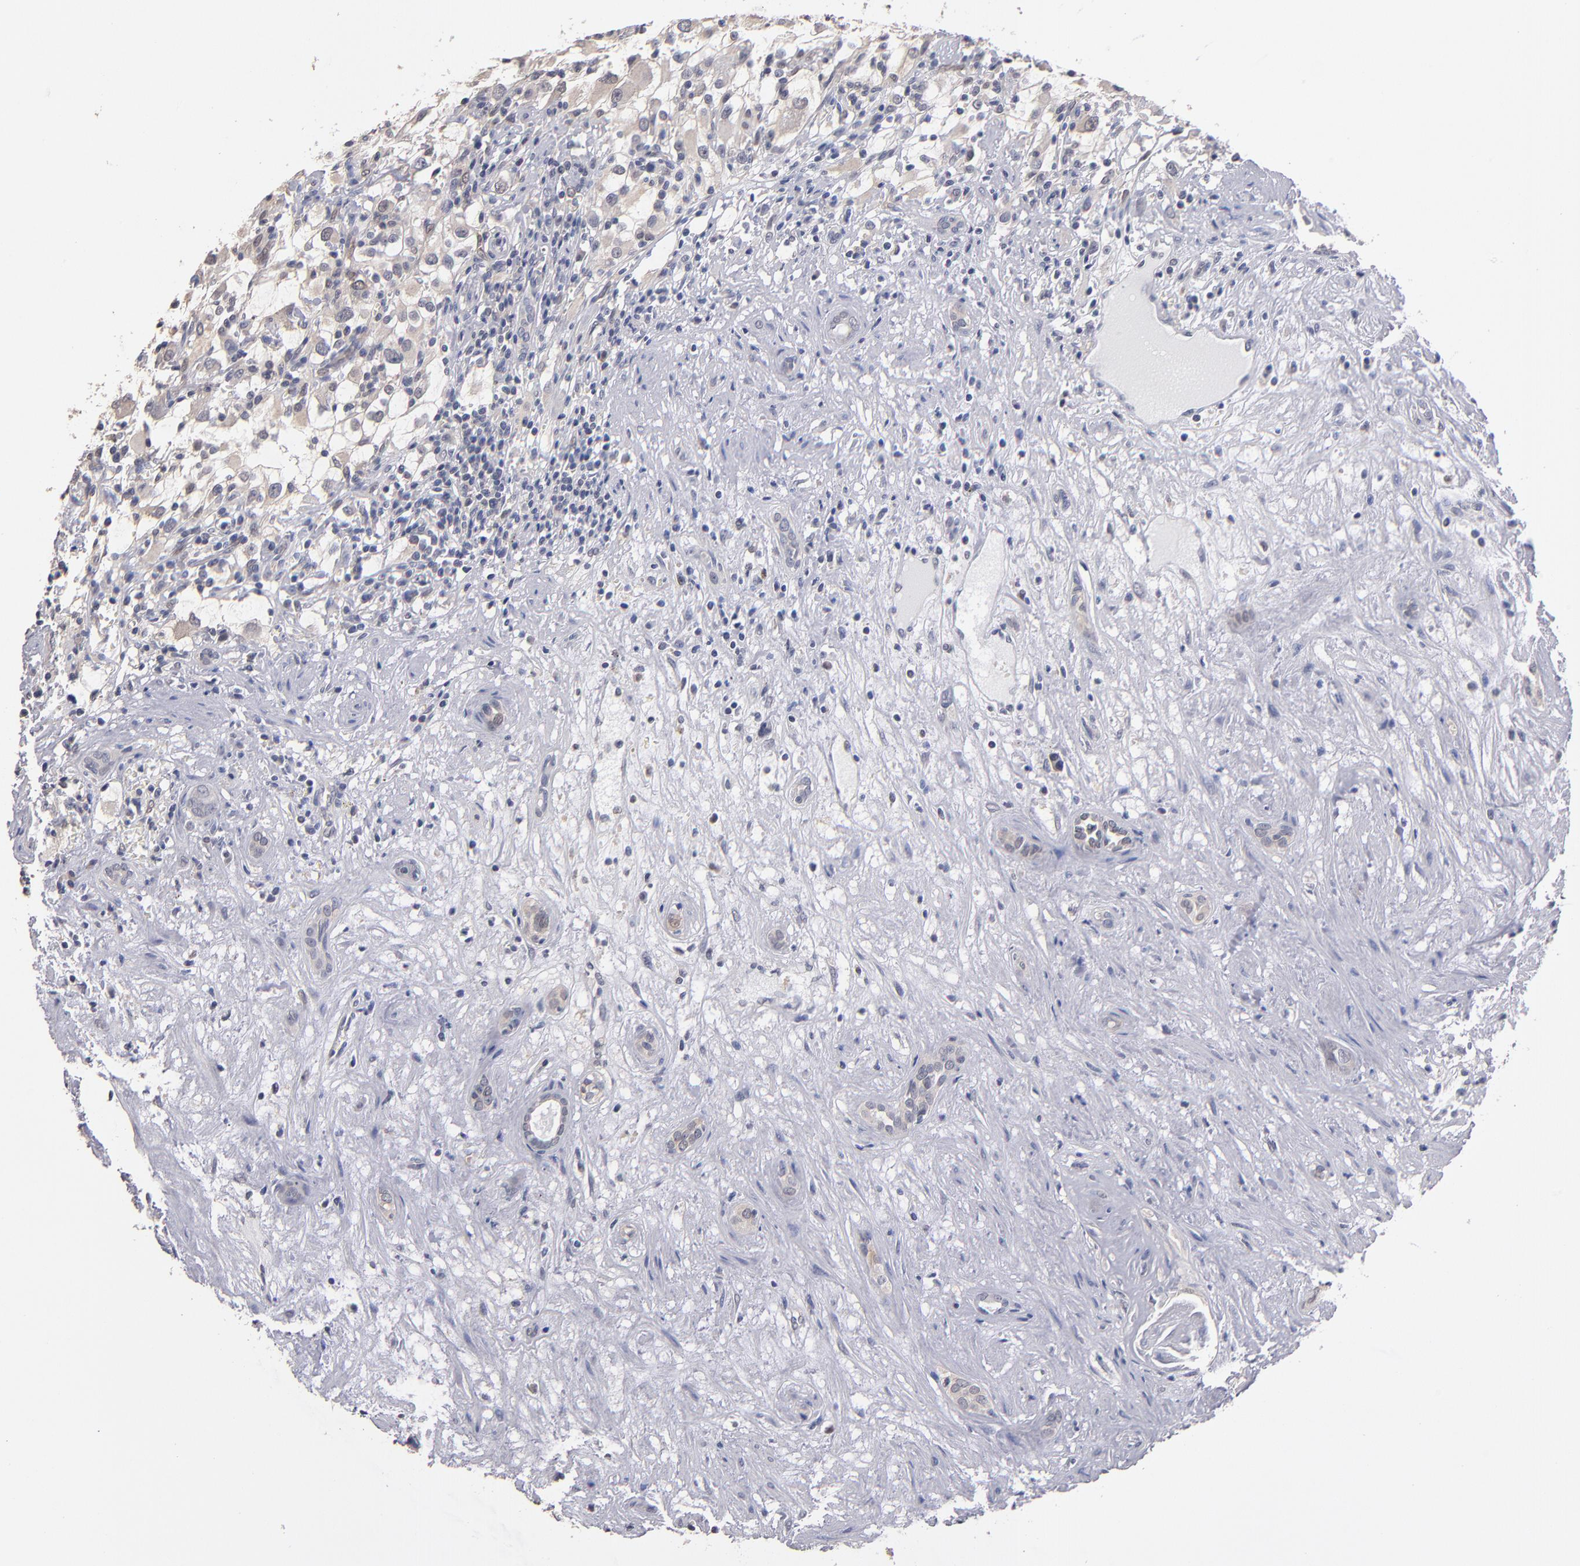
{"staining": {"intensity": "negative", "quantity": "none", "location": "none"}, "tissue": "renal cancer", "cell_type": "Tumor cells", "image_type": "cancer", "snomed": [{"axis": "morphology", "description": "Adenocarcinoma, NOS"}, {"axis": "topography", "description": "Kidney"}], "caption": "High magnification brightfield microscopy of adenocarcinoma (renal) stained with DAB (3,3'-diaminobenzidine) (brown) and counterstained with hematoxylin (blue): tumor cells show no significant expression.", "gene": "PSMD10", "patient": {"sex": "female", "age": 52}}